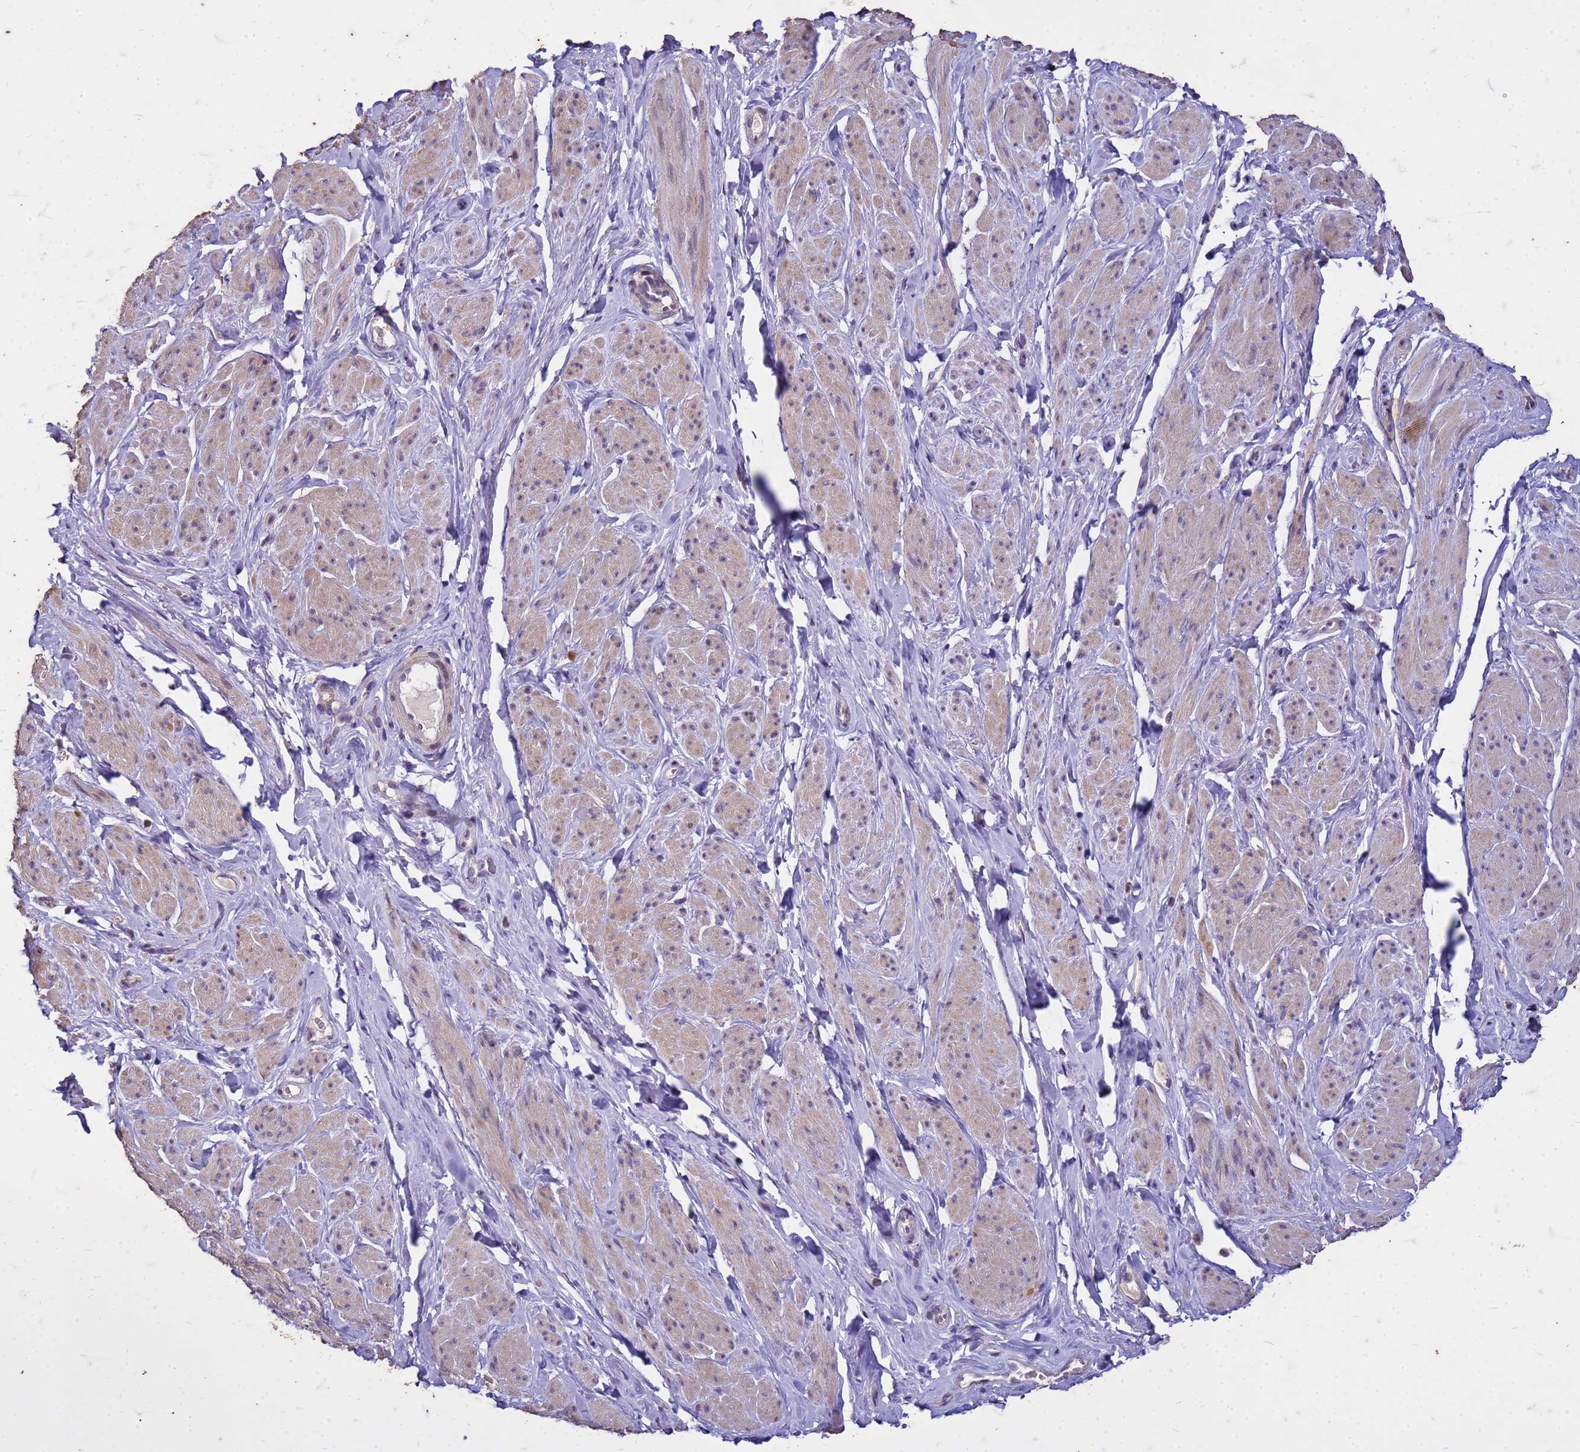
{"staining": {"intensity": "weak", "quantity": "25%-75%", "location": "cytoplasmic/membranous"}, "tissue": "smooth muscle", "cell_type": "Smooth muscle cells", "image_type": "normal", "snomed": [{"axis": "morphology", "description": "Normal tissue, NOS"}, {"axis": "topography", "description": "Smooth muscle"}, {"axis": "topography", "description": "Peripheral nerve tissue"}], "caption": "Immunohistochemical staining of normal smooth muscle exhibits 25%-75% levels of weak cytoplasmic/membranous protein expression in about 25%-75% of smooth muscle cells.", "gene": "FAM184B", "patient": {"sex": "male", "age": 69}}